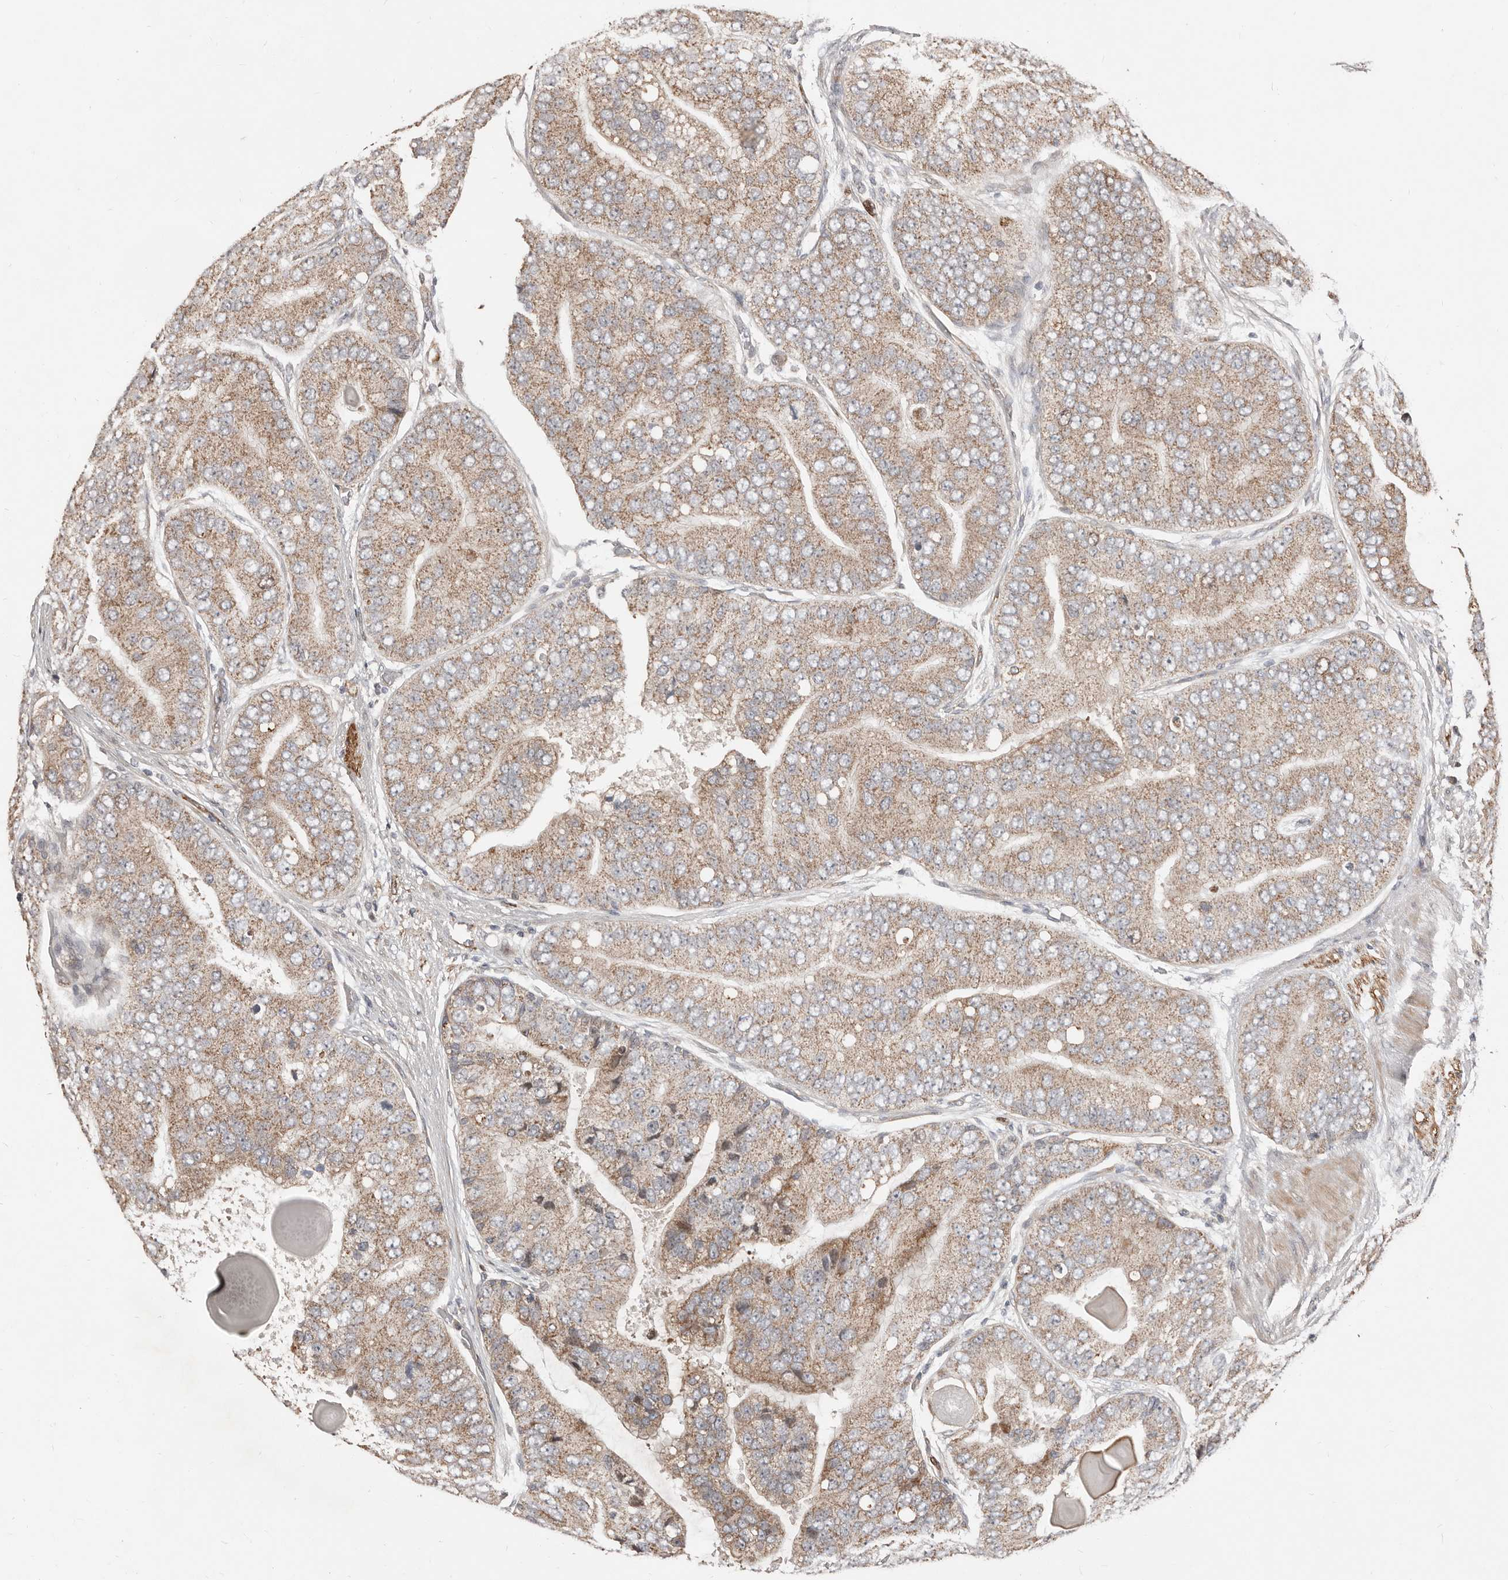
{"staining": {"intensity": "moderate", "quantity": ">75%", "location": "cytoplasmic/membranous"}, "tissue": "prostate cancer", "cell_type": "Tumor cells", "image_type": "cancer", "snomed": [{"axis": "morphology", "description": "Adenocarcinoma, High grade"}, {"axis": "topography", "description": "Prostate"}], "caption": "Immunohistochemistry (DAB) staining of human high-grade adenocarcinoma (prostate) shows moderate cytoplasmic/membranous protein positivity in approximately >75% of tumor cells.", "gene": "SMYD4", "patient": {"sex": "male", "age": 70}}